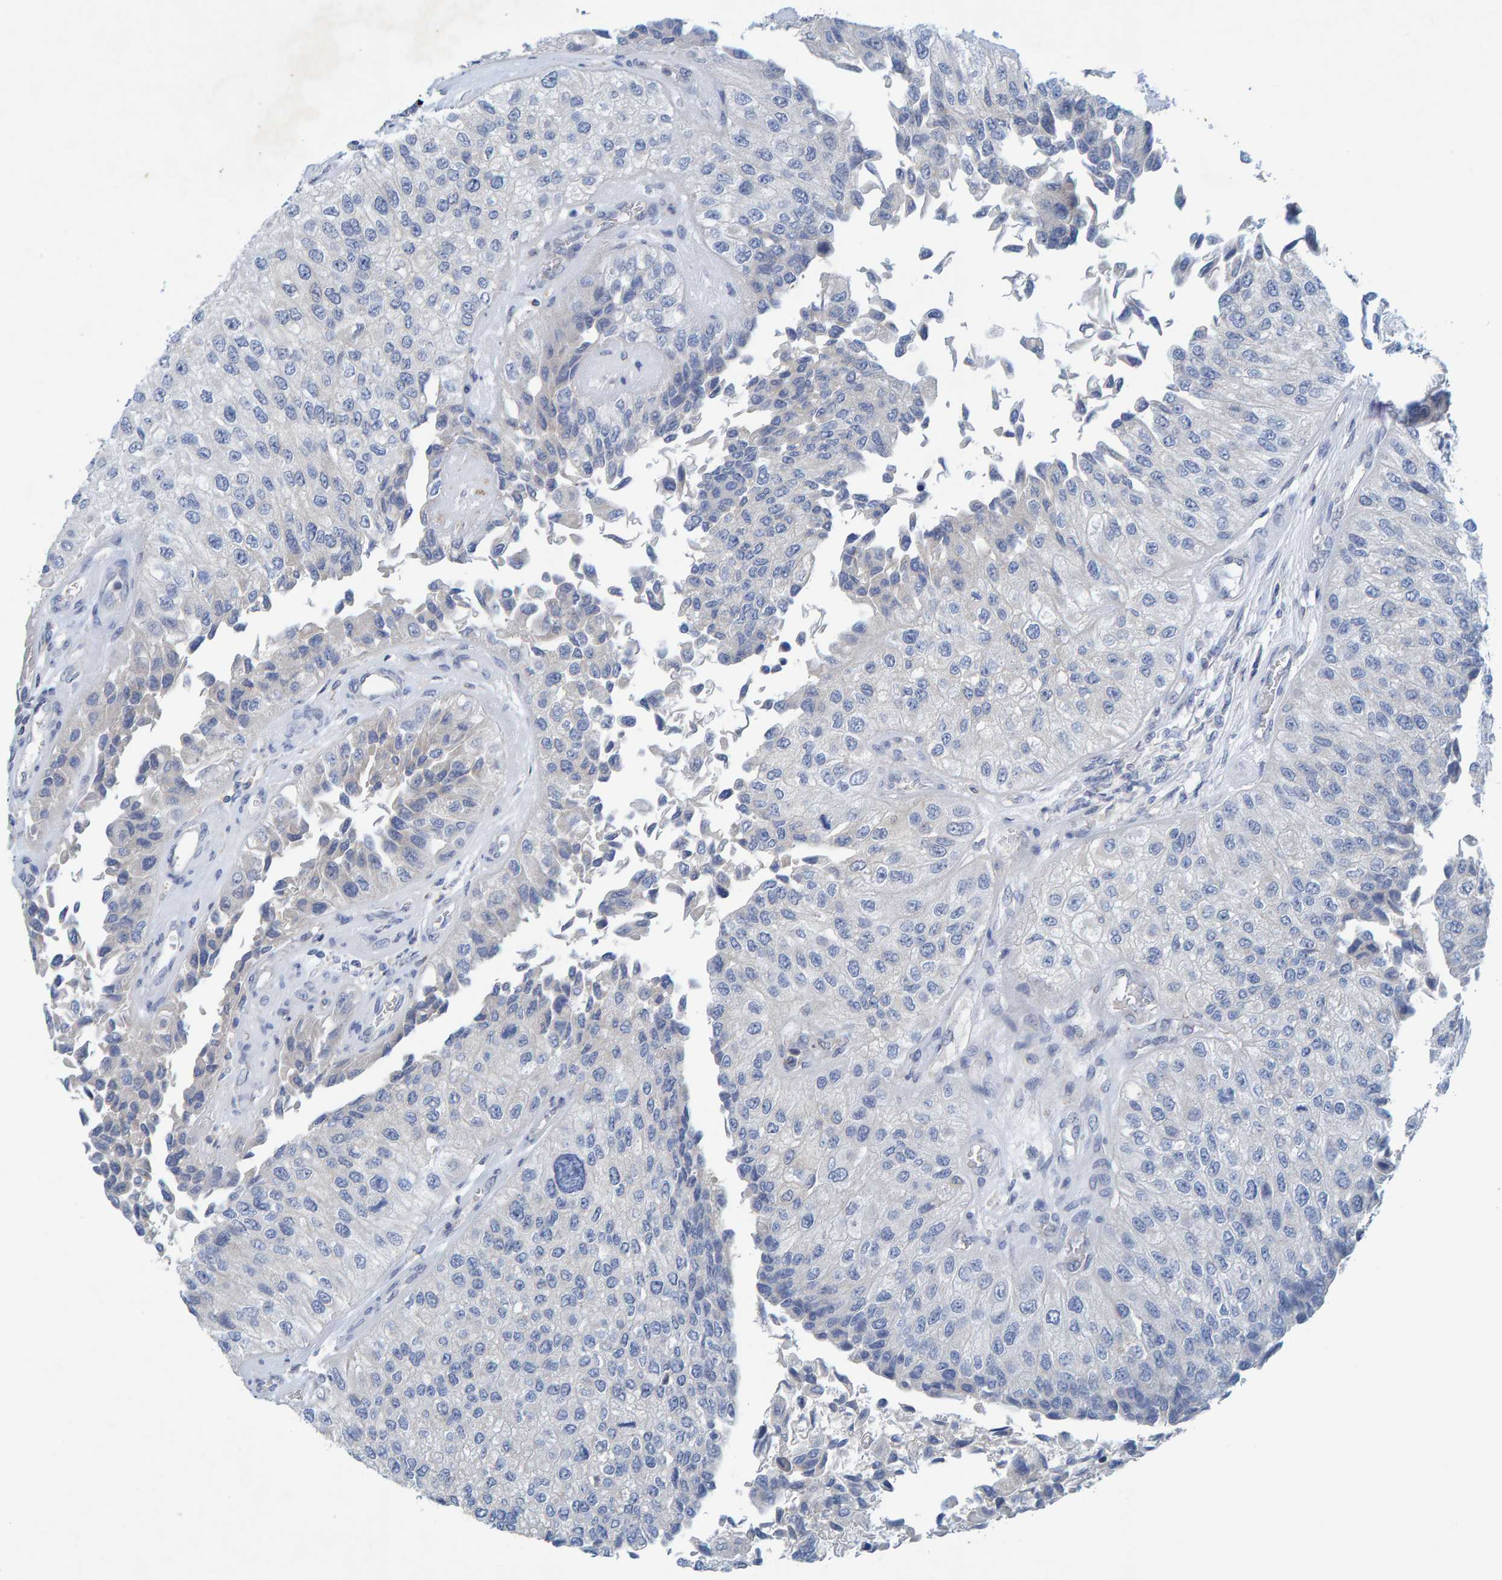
{"staining": {"intensity": "negative", "quantity": "none", "location": "none"}, "tissue": "urothelial cancer", "cell_type": "Tumor cells", "image_type": "cancer", "snomed": [{"axis": "morphology", "description": "Urothelial carcinoma, High grade"}, {"axis": "topography", "description": "Kidney"}, {"axis": "topography", "description": "Urinary bladder"}], "caption": "There is no significant positivity in tumor cells of urothelial cancer.", "gene": "ALAD", "patient": {"sex": "male", "age": 77}}